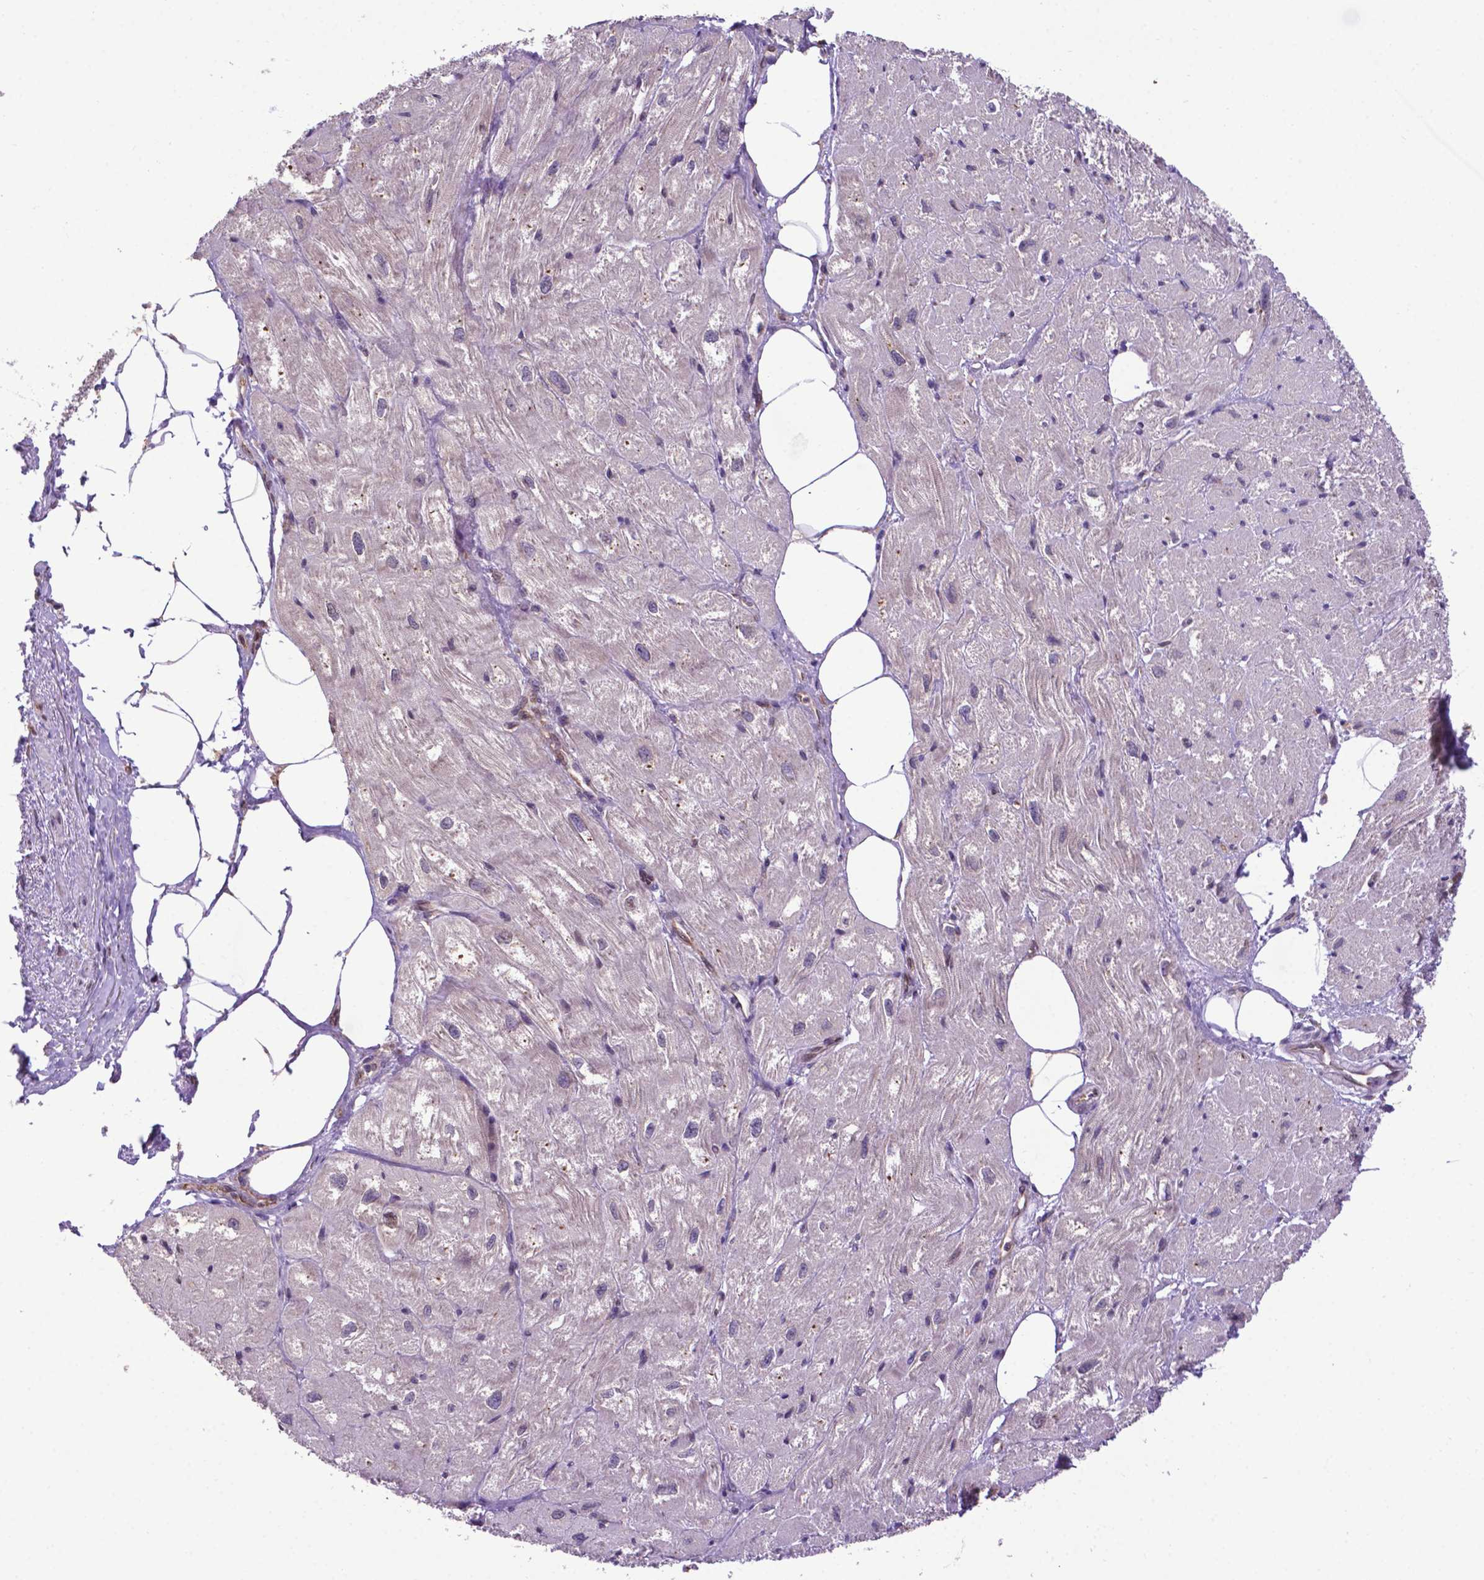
{"staining": {"intensity": "negative", "quantity": "none", "location": "none"}, "tissue": "heart muscle", "cell_type": "Cardiomyocytes", "image_type": "normal", "snomed": [{"axis": "morphology", "description": "Normal tissue, NOS"}, {"axis": "topography", "description": "Heart"}], "caption": "Immunohistochemical staining of benign heart muscle exhibits no significant expression in cardiomyocytes. (Brightfield microscopy of DAB (3,3'-diaminobenzidine) immunohistochemistry at high magnification).", "gene": "ENSG00000269590", "patient": {"sex": "female", "age": 62}}